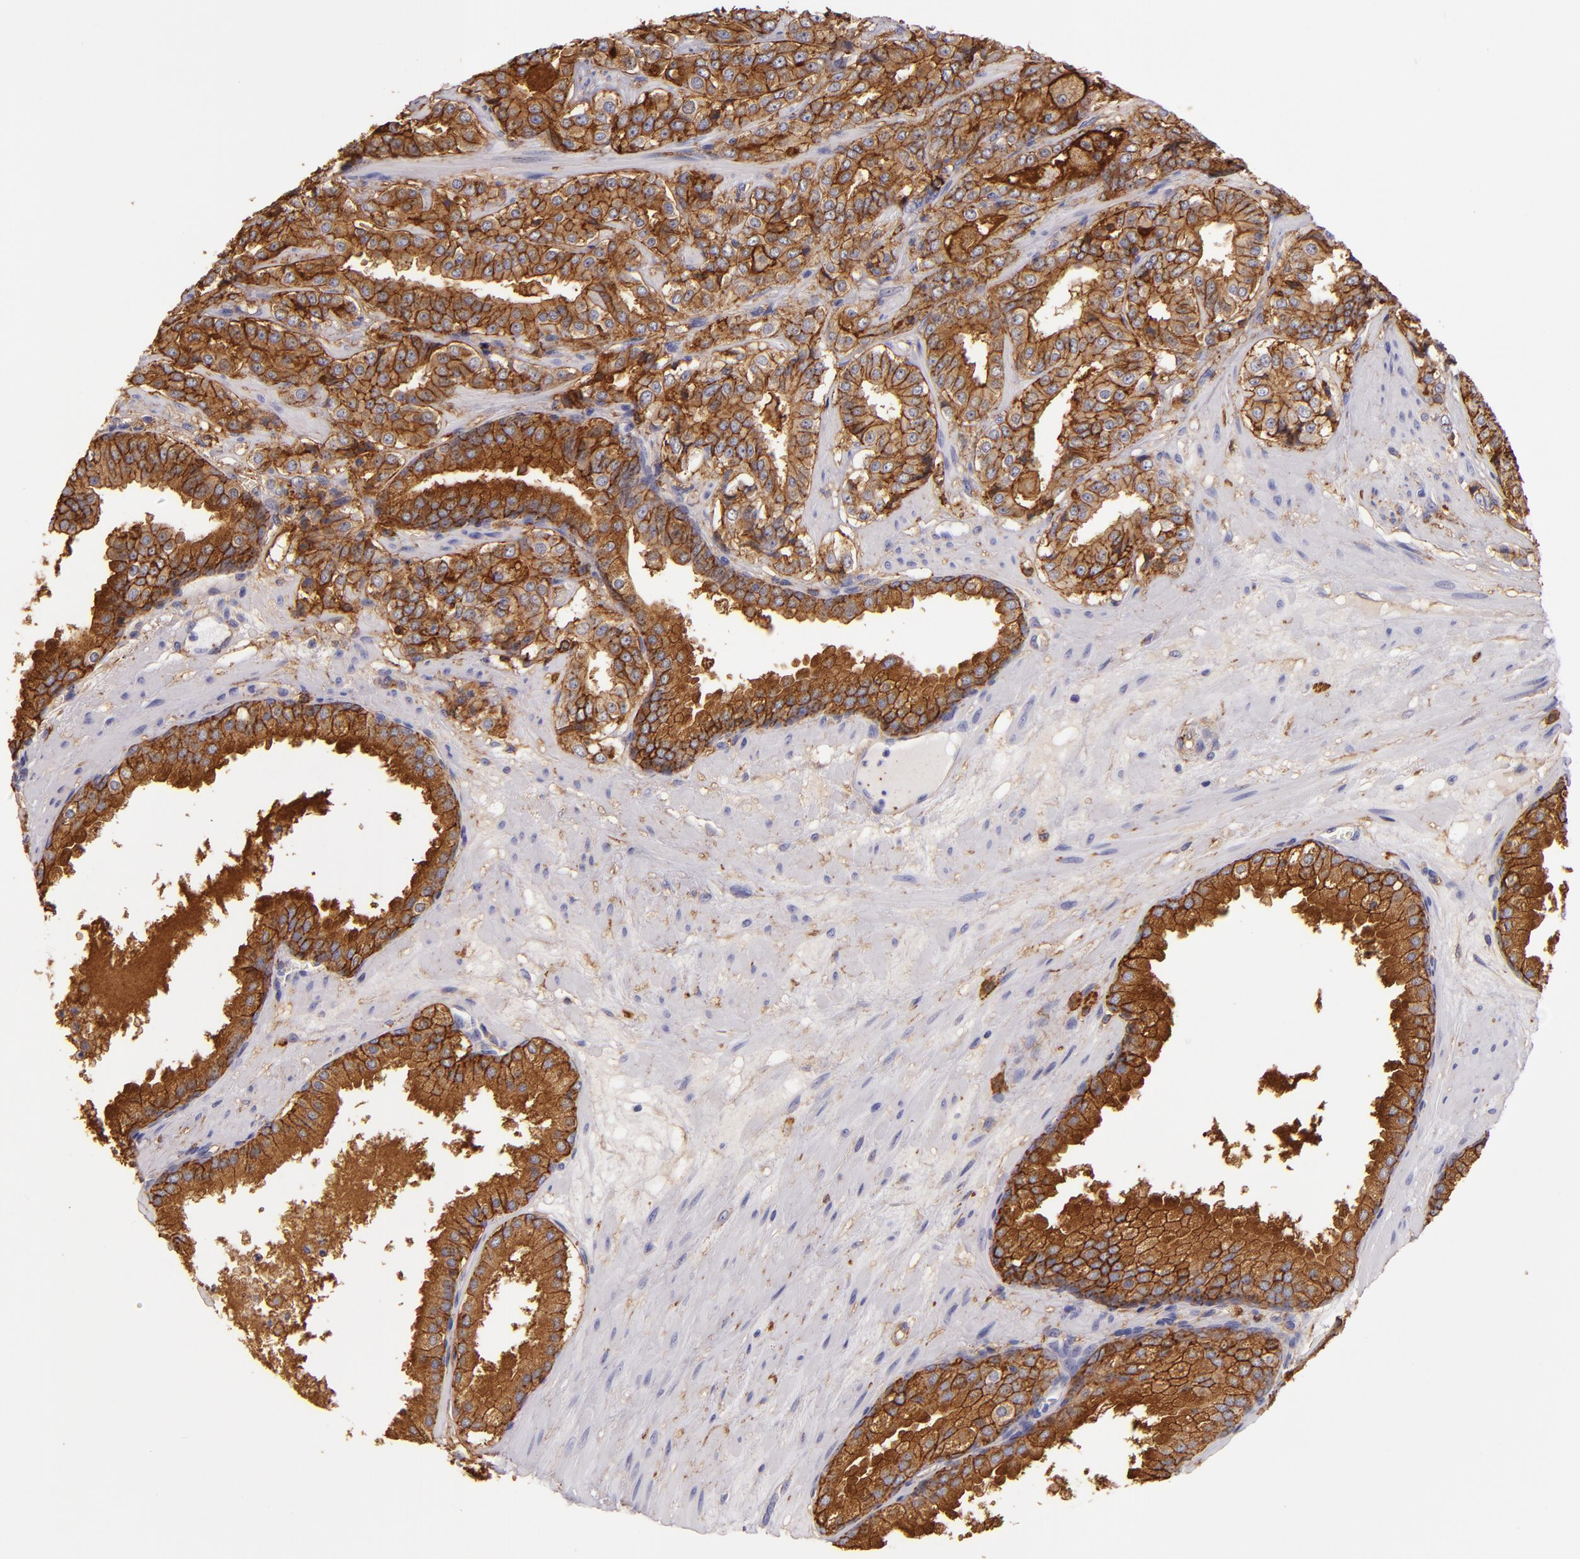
{"staining": {"intensity": "strong", "quantity": ">75%", "location": "cytoplasmic/membranous"}, "tissue": "prostate cancer", "cell_type": "Tumor cells", "image_type": "cancer", "snomed": [{"axis": "morphology", "description": "Adenocarcinoma, Medium grade"}, {"axis": "topography", "description": "Prostate"}], "caption": "A brown stain shows strong cytoplasmic/membranous expression of a protein in medium-grade adenocarcinoma (prostate) tumor cells. (brown staining indicates protein expression, while blue staining denotes nuclei).", "gene": "CD9", "patient": {"sex": "male", "age": 60}}